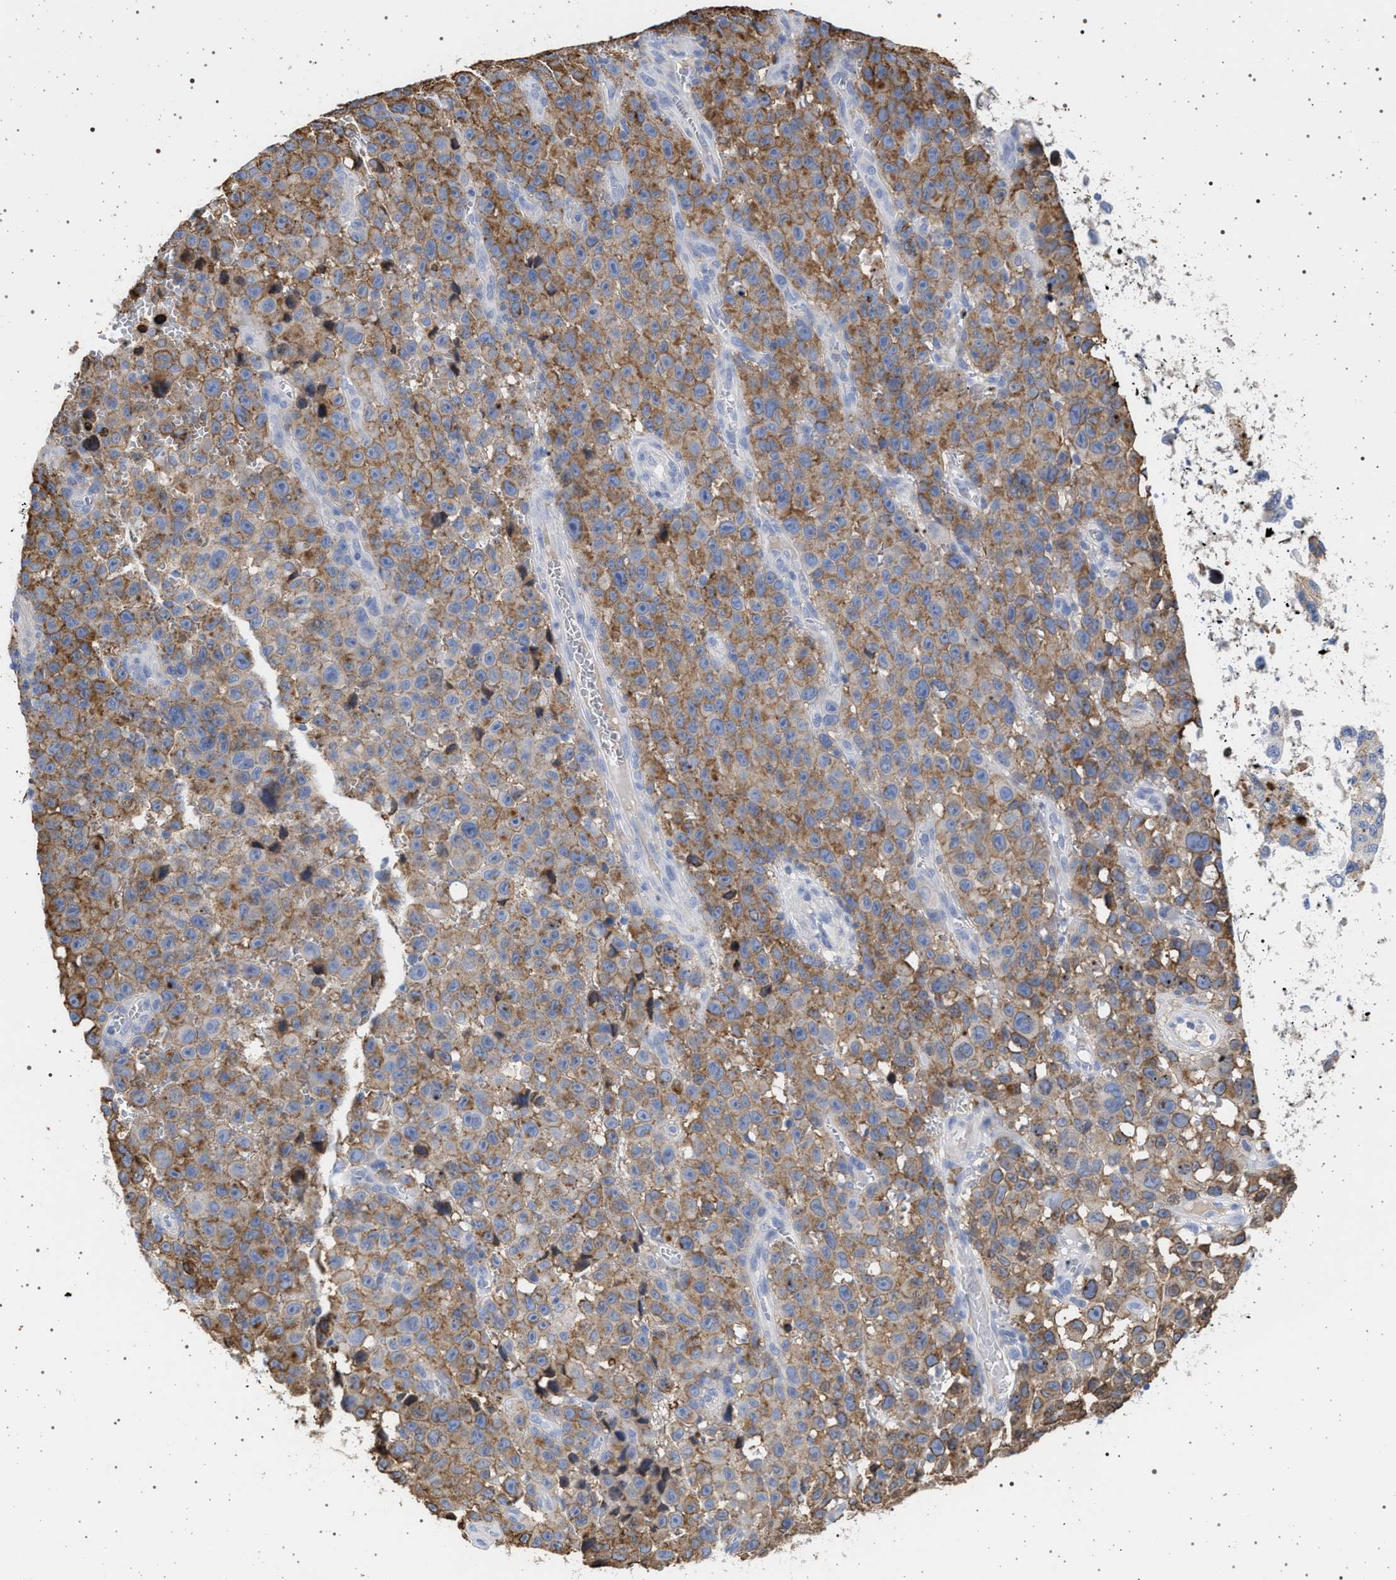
{"staining": {"intensity": "moderate", "quantity": ">75%", "location": "cytoplasmic/membranous"}, "tissue": "skin cancer", "cell_type": "Tumor cells", "image_type": "cancer", "snomed": [{"axis": "morphology", "description": "Squamous cell carcinoma, NOS"}, {"axis": "topography", "description": "Skin"}], "caption": "A medium amount of moderate cytoplasmic/membranous expression is appreciated in approximately >75% of tumor cells in skin cancer tissue.", "gene": "PLG", "patient": {"sex": "female", "age": 44}}